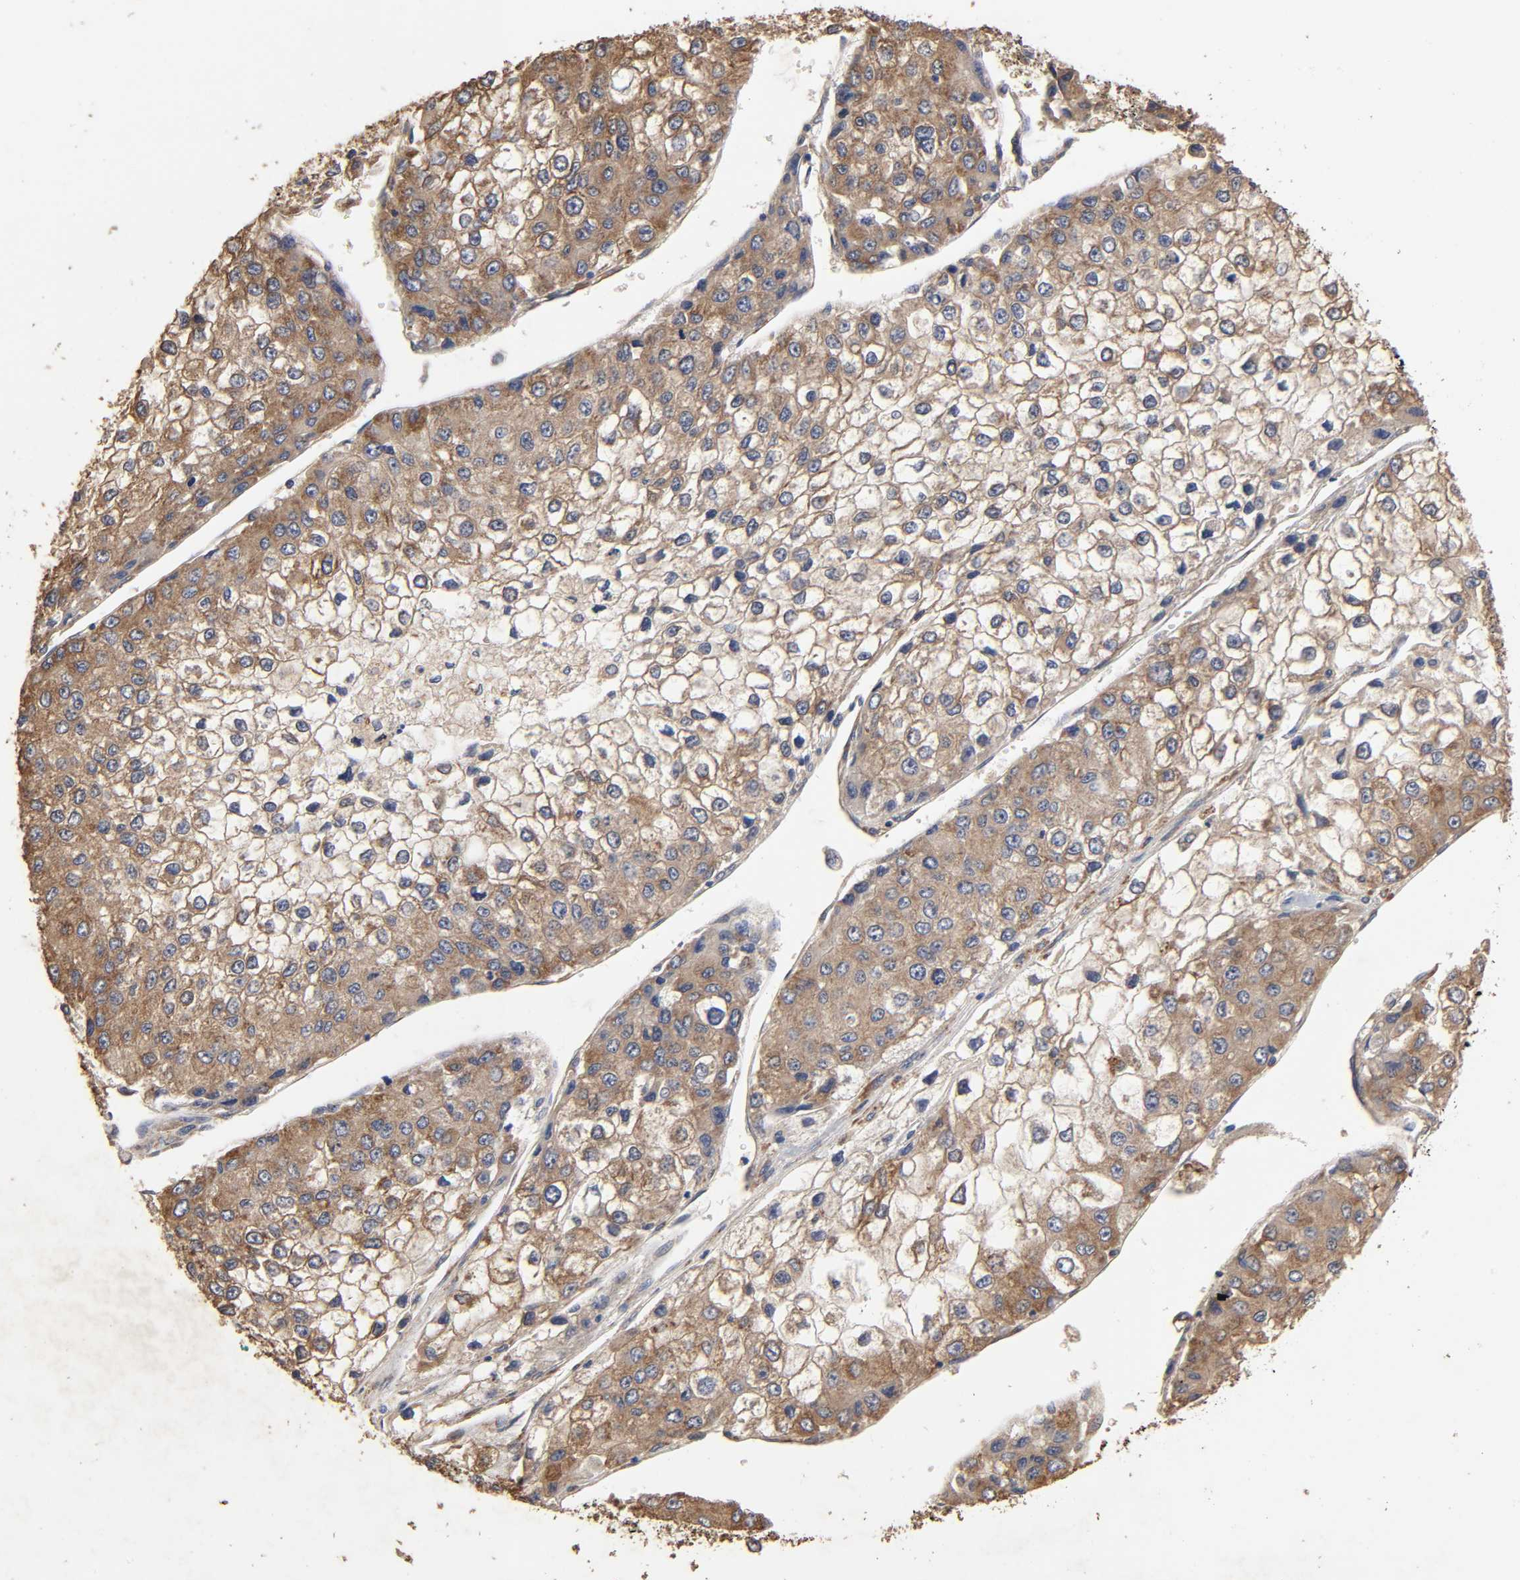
{"staining": {"intensity": "moderate", "quantity": ">75%", "location": "cytoplasmic/membranous"}, "tissue": "liver cancer", "cell_type": "Tumor cells", "image_type": "cancer", "snomed": [{"axis": "morphology", "description": "Carcinoma, Hepatocellular, NOS"}, {"axis": "topography", "description": "Liver"}], "caption": "The photomicrograph displays a brown stain indicating the presence of a protein in the cytoplasmic/membranous of tumor cells in liver cancer (hepatocellular carcinoma). (DAB (3,3'-diaminobenzidine) IHC with brightfield microscopy, high magnification).", "gene": "EIF4G2", "patient": {"sex": "female", "age": 66}}